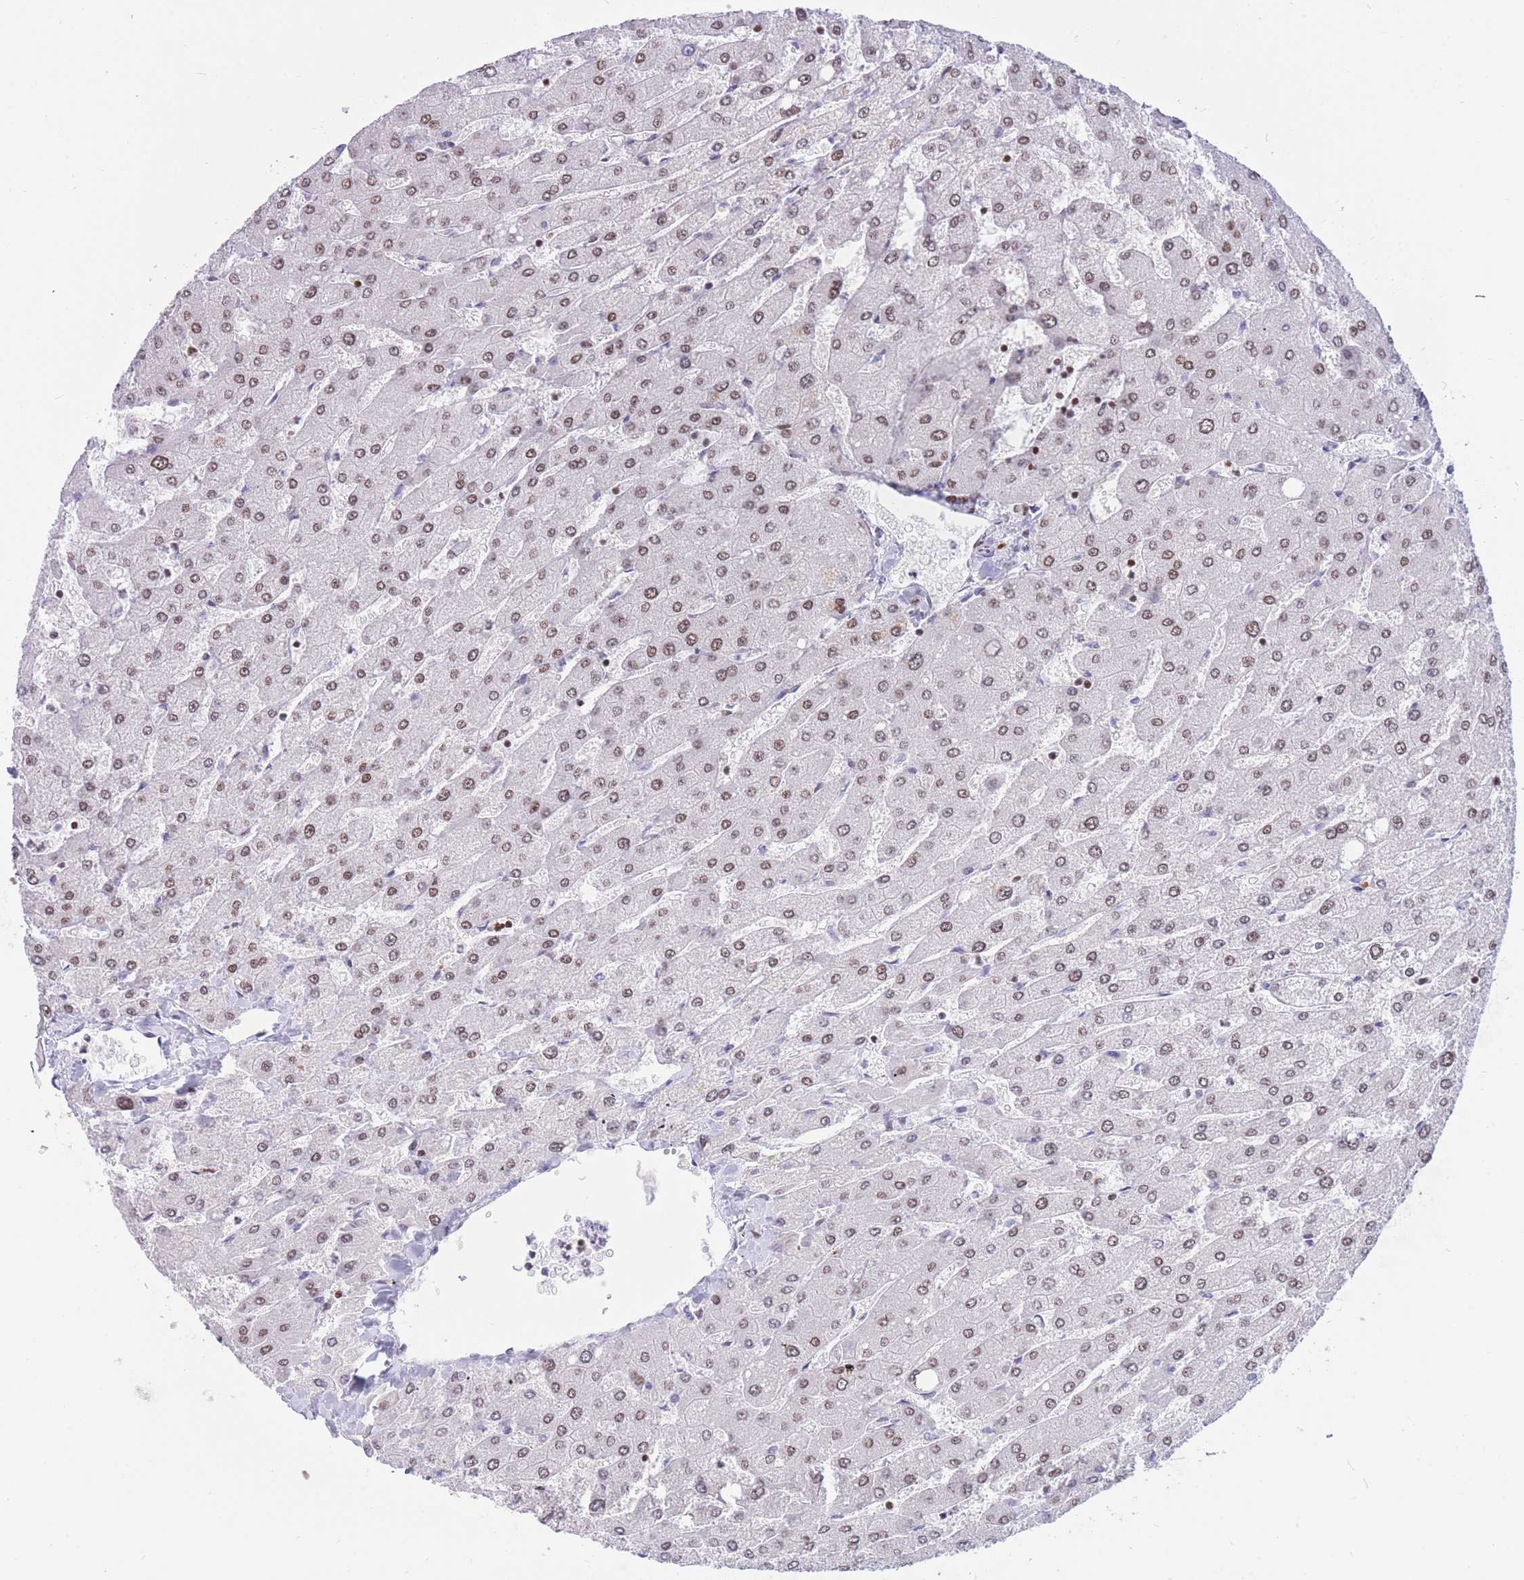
{"staining": {"intensity": "negative", "quantity": "none", "location": "none"}, "tissue": "liver", "cell_type": "Cholangiocytes", "image_type": "normal", "snomed": [{"axis": "morphology", "description": "Normal tissue, NOS"}, {"axis": "topography", "description": "Liver"}], "caption": "Liver was stained to show a protein in brown. There is no significant expression in cholangiocytes. (DAB immunohistochemistry with hematoxylin counter stain).", "gene": "HMGN1", "patient": {"sex": "male", "age": 55}}